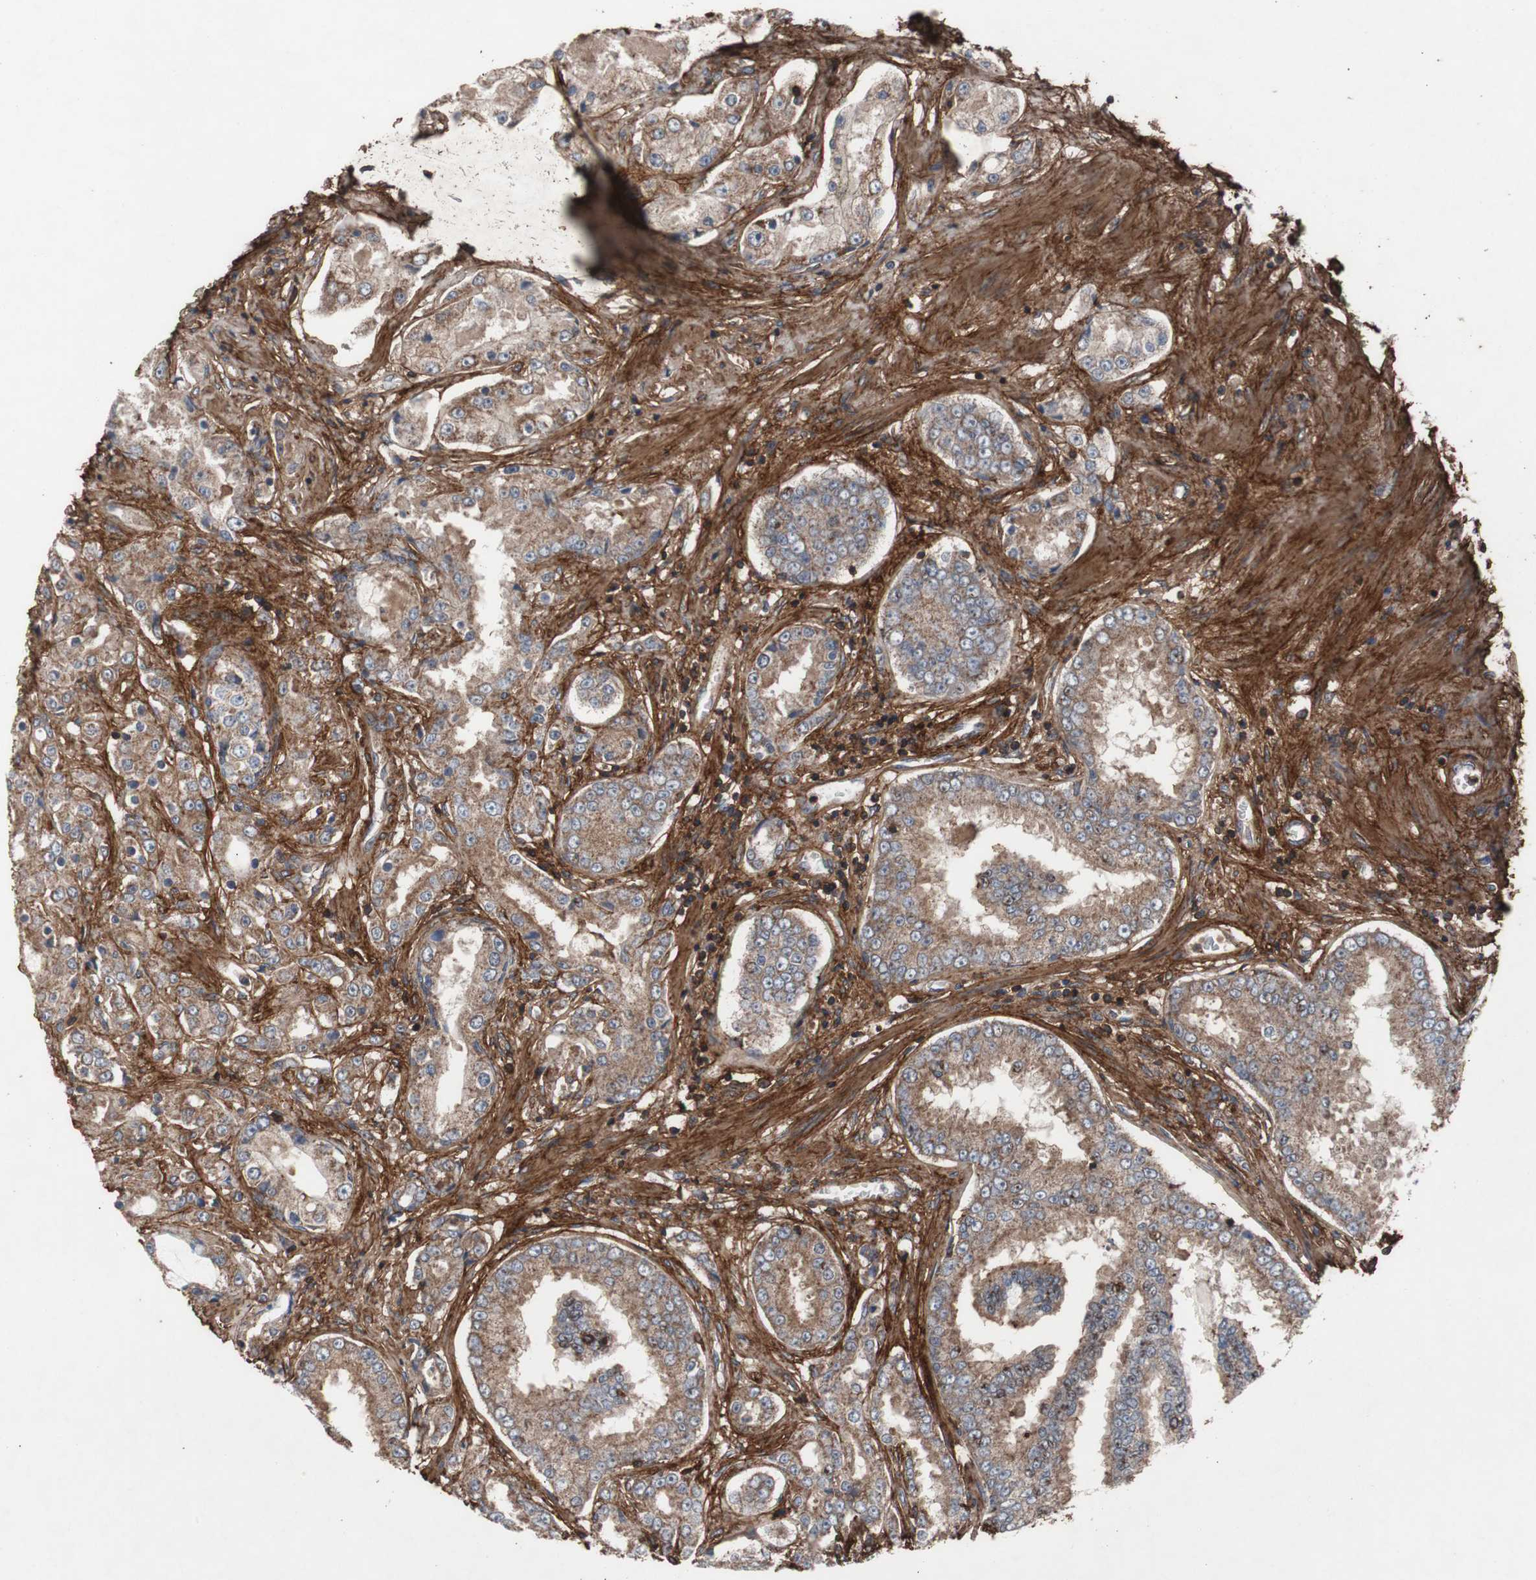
{"staining": {"intensity": "moderate", "quantity": ">75%", "location": "cytoplasmic/membranous"}, "tissue": "prostate cancer", "cell_type": "Tumor cells", "image_type": "cancer", "snomed": [{"axis": "morphology", "description": "Adenocarcinoma, High grade"}, {"axis": "topography", "description": "Prostate"}], "caption": "A brown stain highlights moderate cytoplasmic/membranous expression of a protein in adenocarcinoma (high-grade) (prostate) tumor cells.", "gene": "COL6A2", "patient": {"sex": "male", "age": 73}}